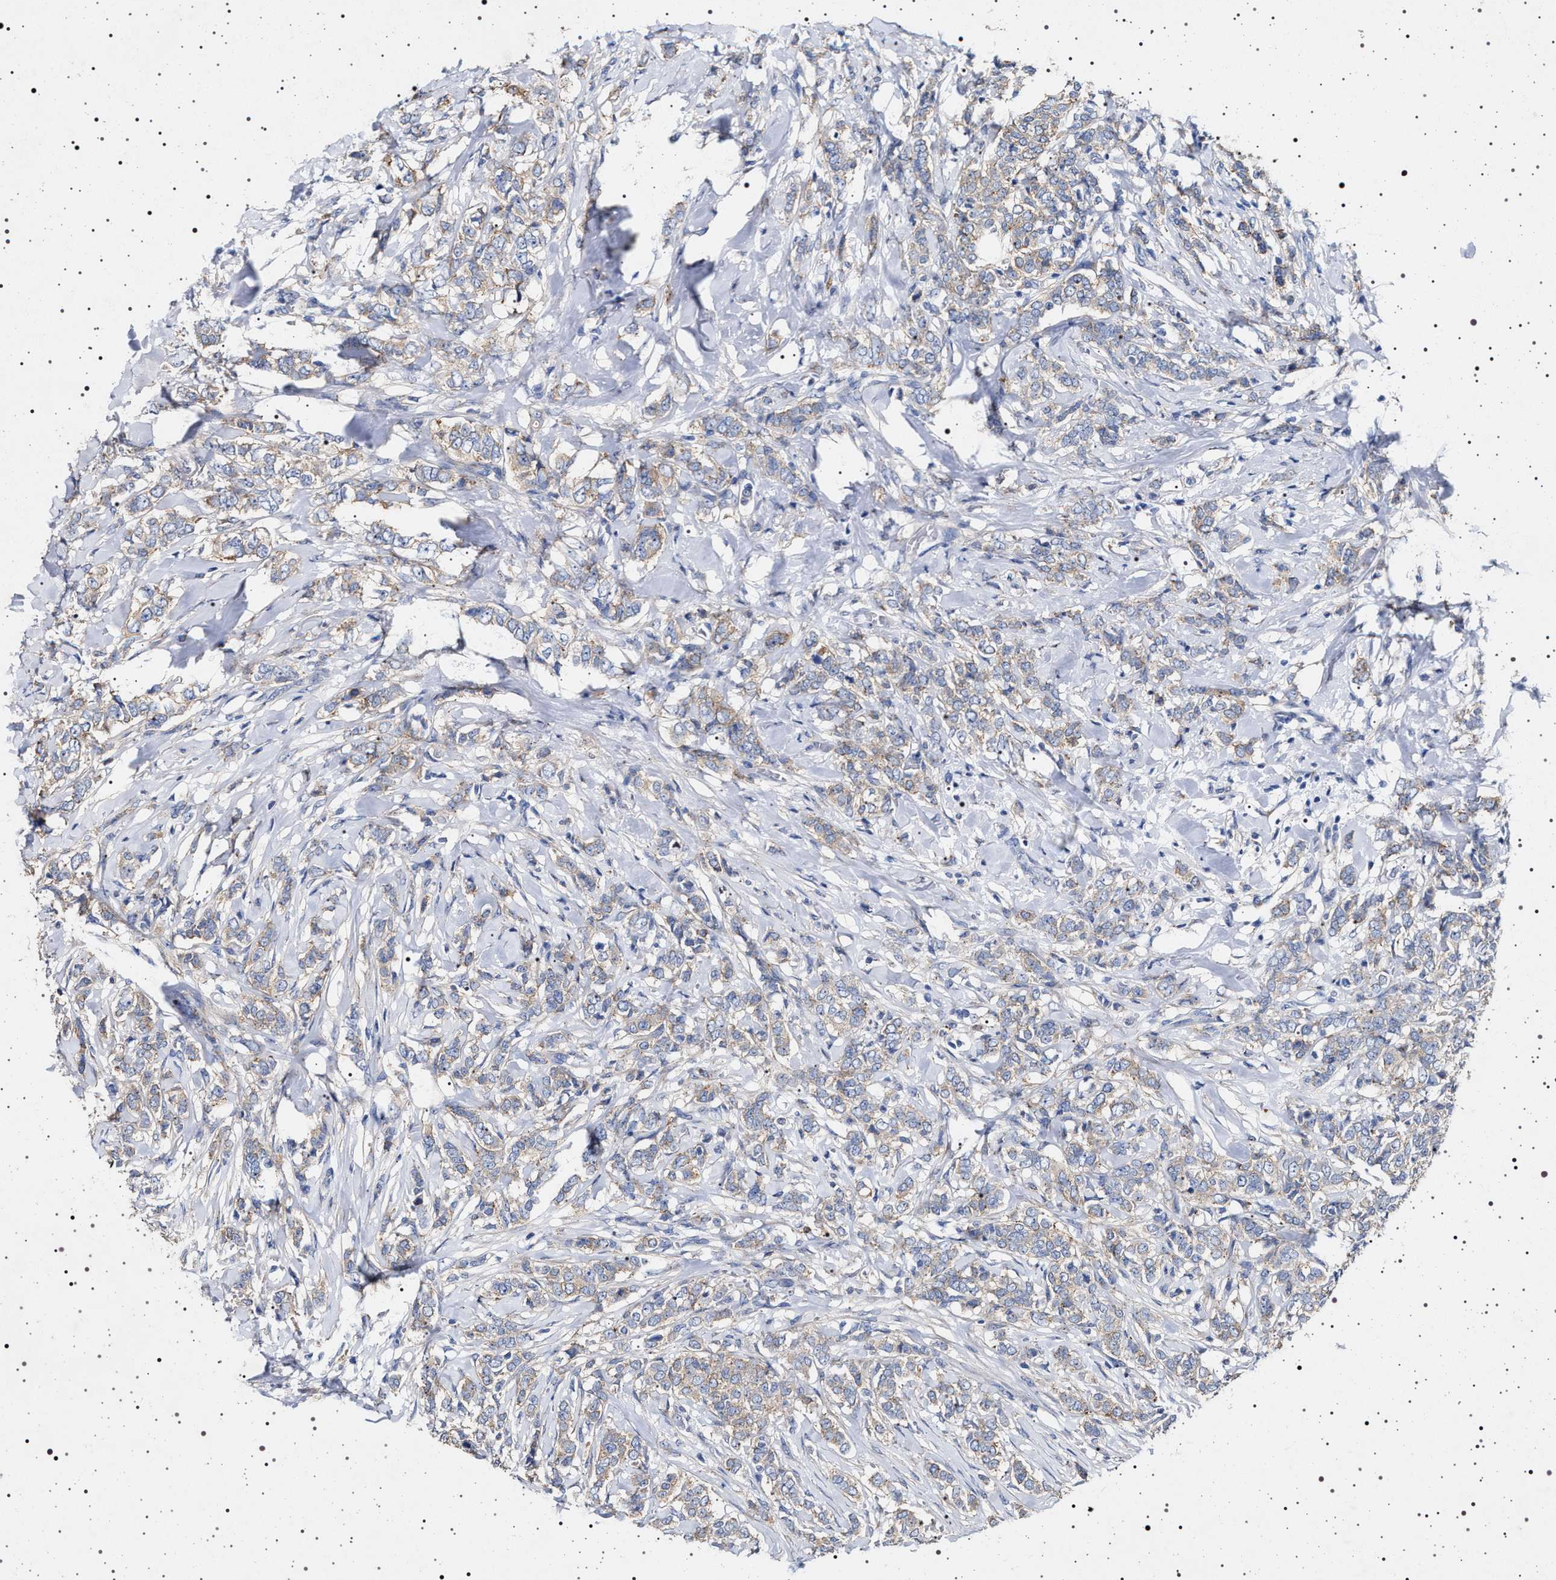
{"staining": {"intensity": "weak", "quantity": ">75%", "location": "cytoplasmic/membranous"}, "tissue": "breast cancer", "cell_type": "Tumor cells", "image_type": "cancer", "snomed": [{"axis": "morphology", "description": "Lobular carcinoma"}, {"axis": "topography", "description": "Skin"}, {"axis": "topography", "description": "Breast"}], "caption": "Human breast cancer stained with a brown dye exhibits weak cytoplasmic/membranous positive expression in about >75% of tumor cells.", "gene": "NAALADL2", "patient": {"sex": "female", "age": 46}}